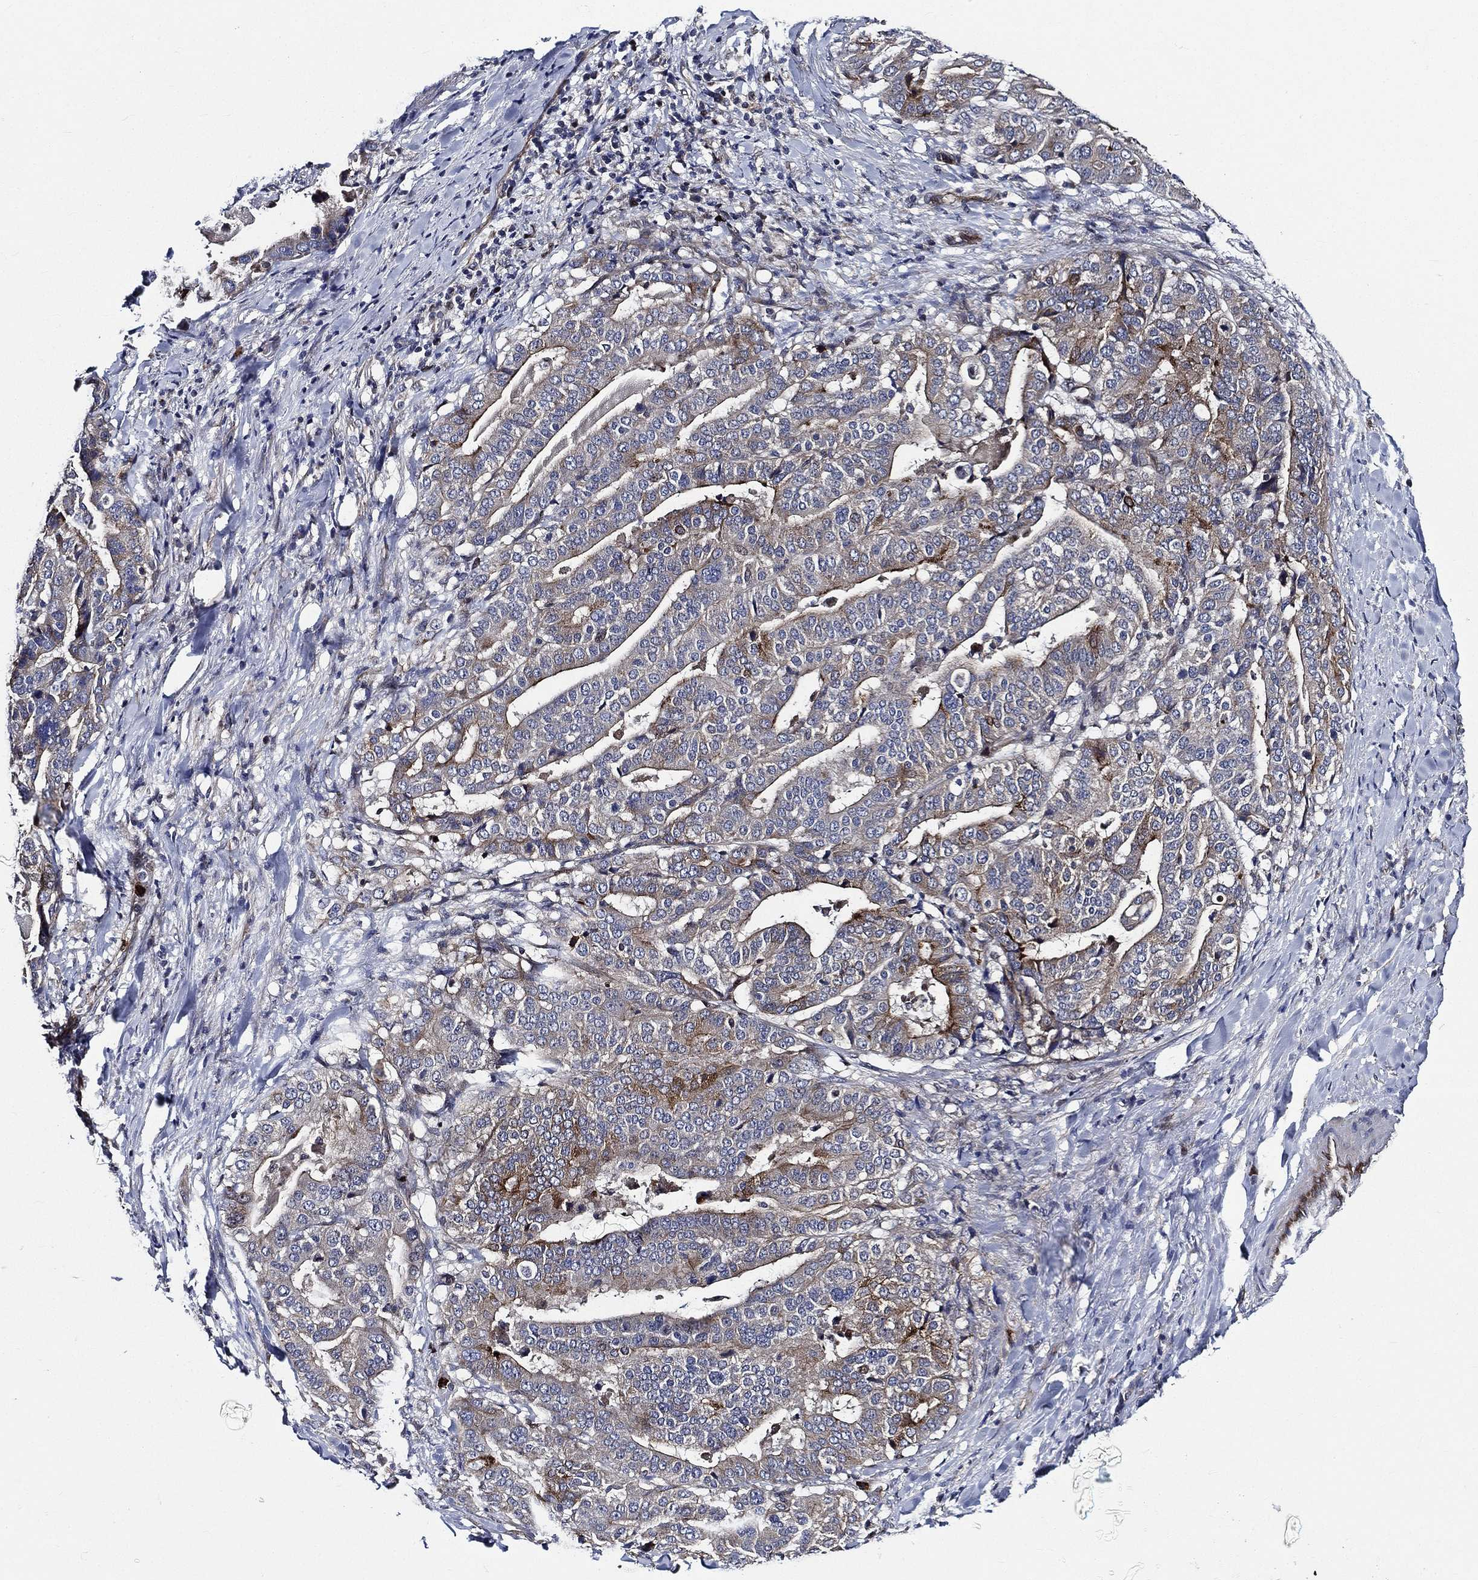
{"staining": {"intensity": "moderate", "quantity": "<25%", "location": "cytoplasmic/membranous"}, "tissue": "stomach cancer", "cell_type": "Tumor cells", "image_type": "cancer", "snomed": [{"axis": "morphology", "description": "Adenocarcinoma, NOS"}, {"axis": "topography", "description": "Stomach"}], "caption": "This micrograph reveals stomach cancer stained with immunohistochemistry to label a protein in brown. The cytoplasmic/membranous of tumor cells show moderate positivity for the protein. Nuclei are counter-stained blue.", "gene": "KIF20B", "patient": {"sex": "male", "age": 48}}